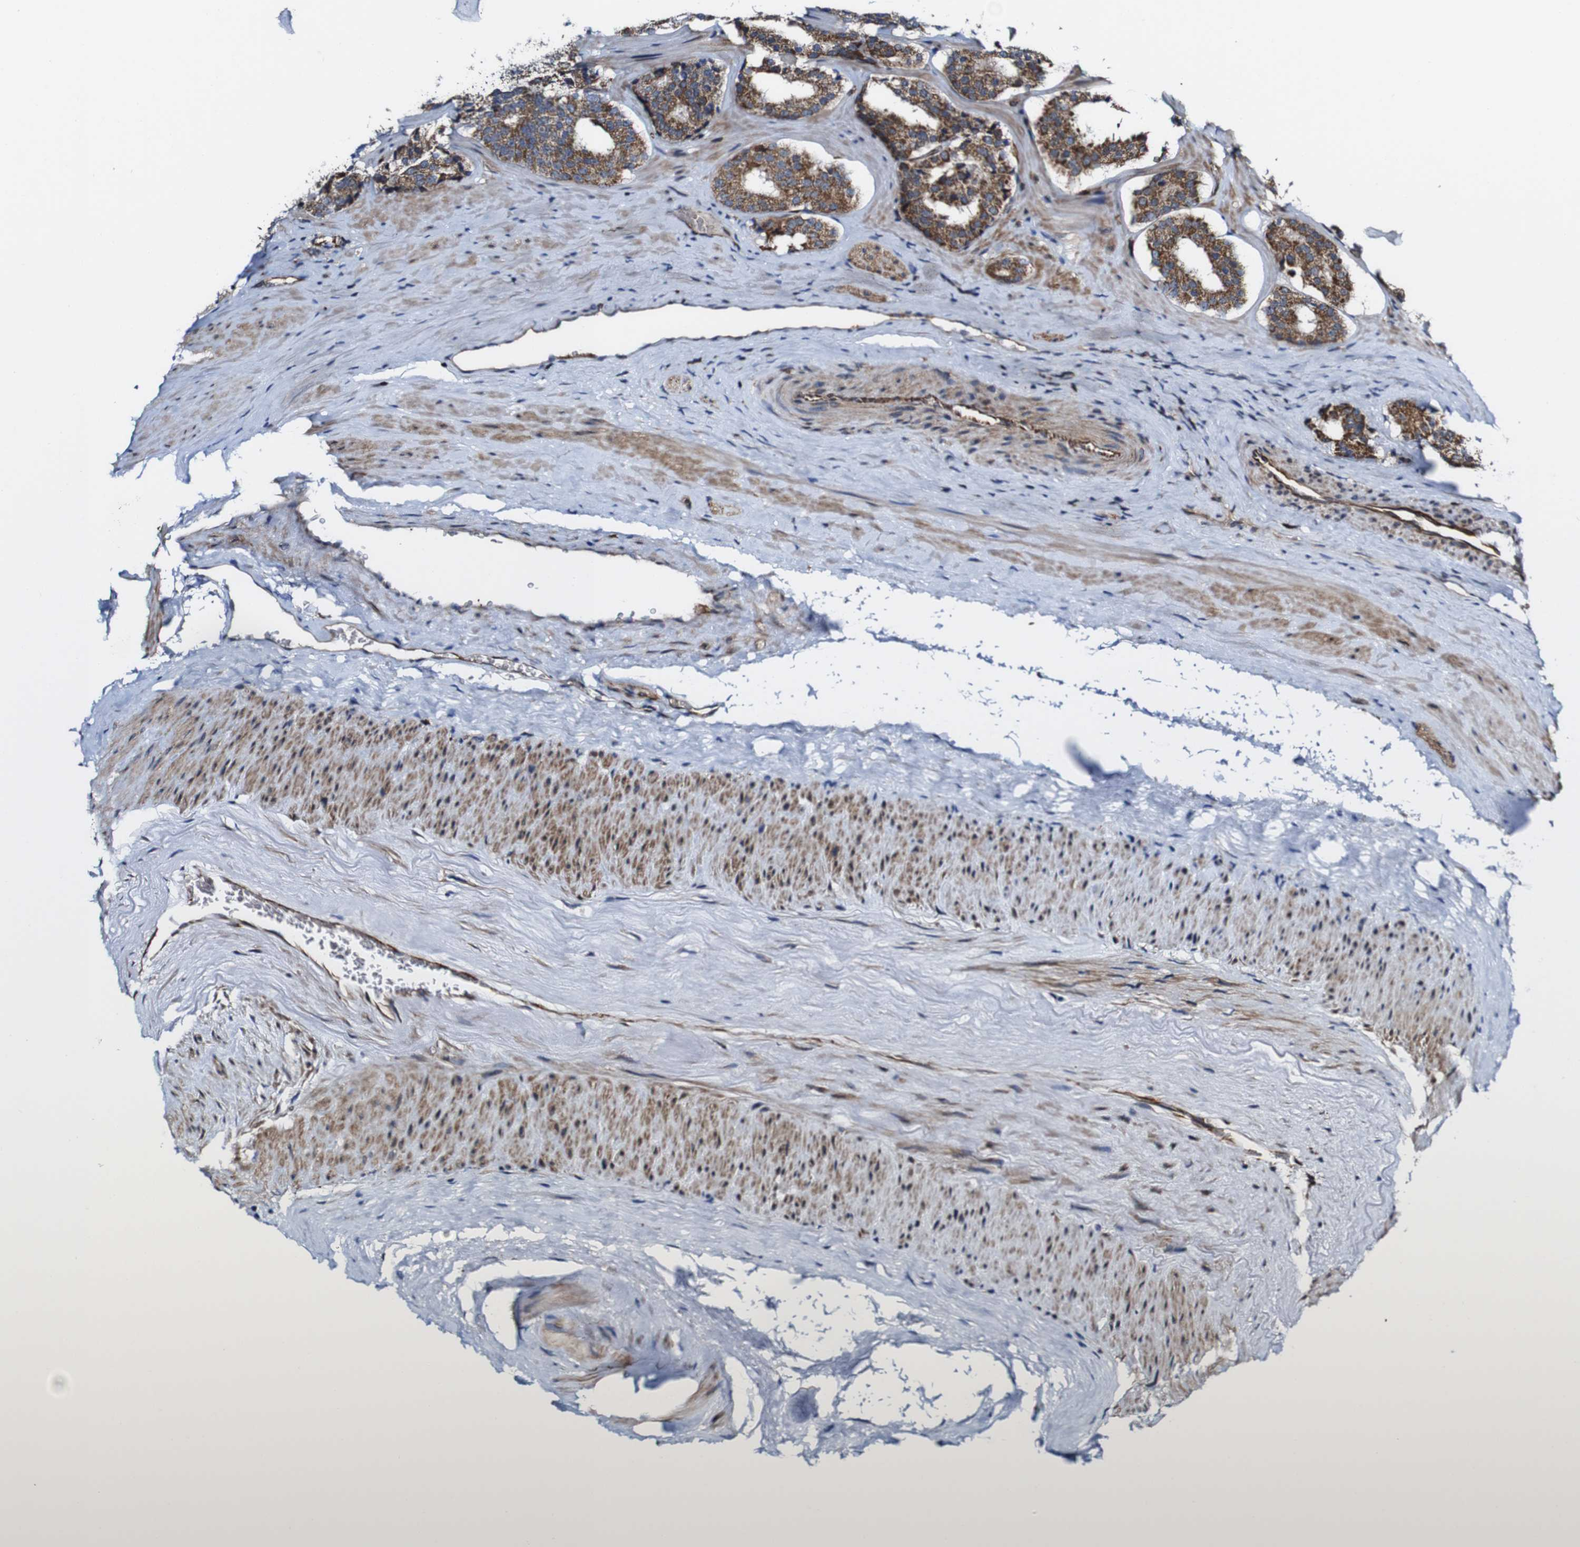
{"staining": {"intensity": "strong", "quantity": ">75%", "location": "cytoplasmic/membranous"}, "tissue": "prostate cancer", "cell_type": "Tumor cells", "image_type": "cancer", "snomed": [{"axis": "morphology", "description": "Adenocarcinoma, High grade"}, {"axis": "topography", "description": "Prostate"}], "caption": "Immunohistochemical staining of human prostate high-grade adenocarcinoma displays strong cytoplasmic/membranous protein staining in approximately >75% of tumor cells.", "gene": "JAK2", "patient": {"sex": "male", "age": 60}}